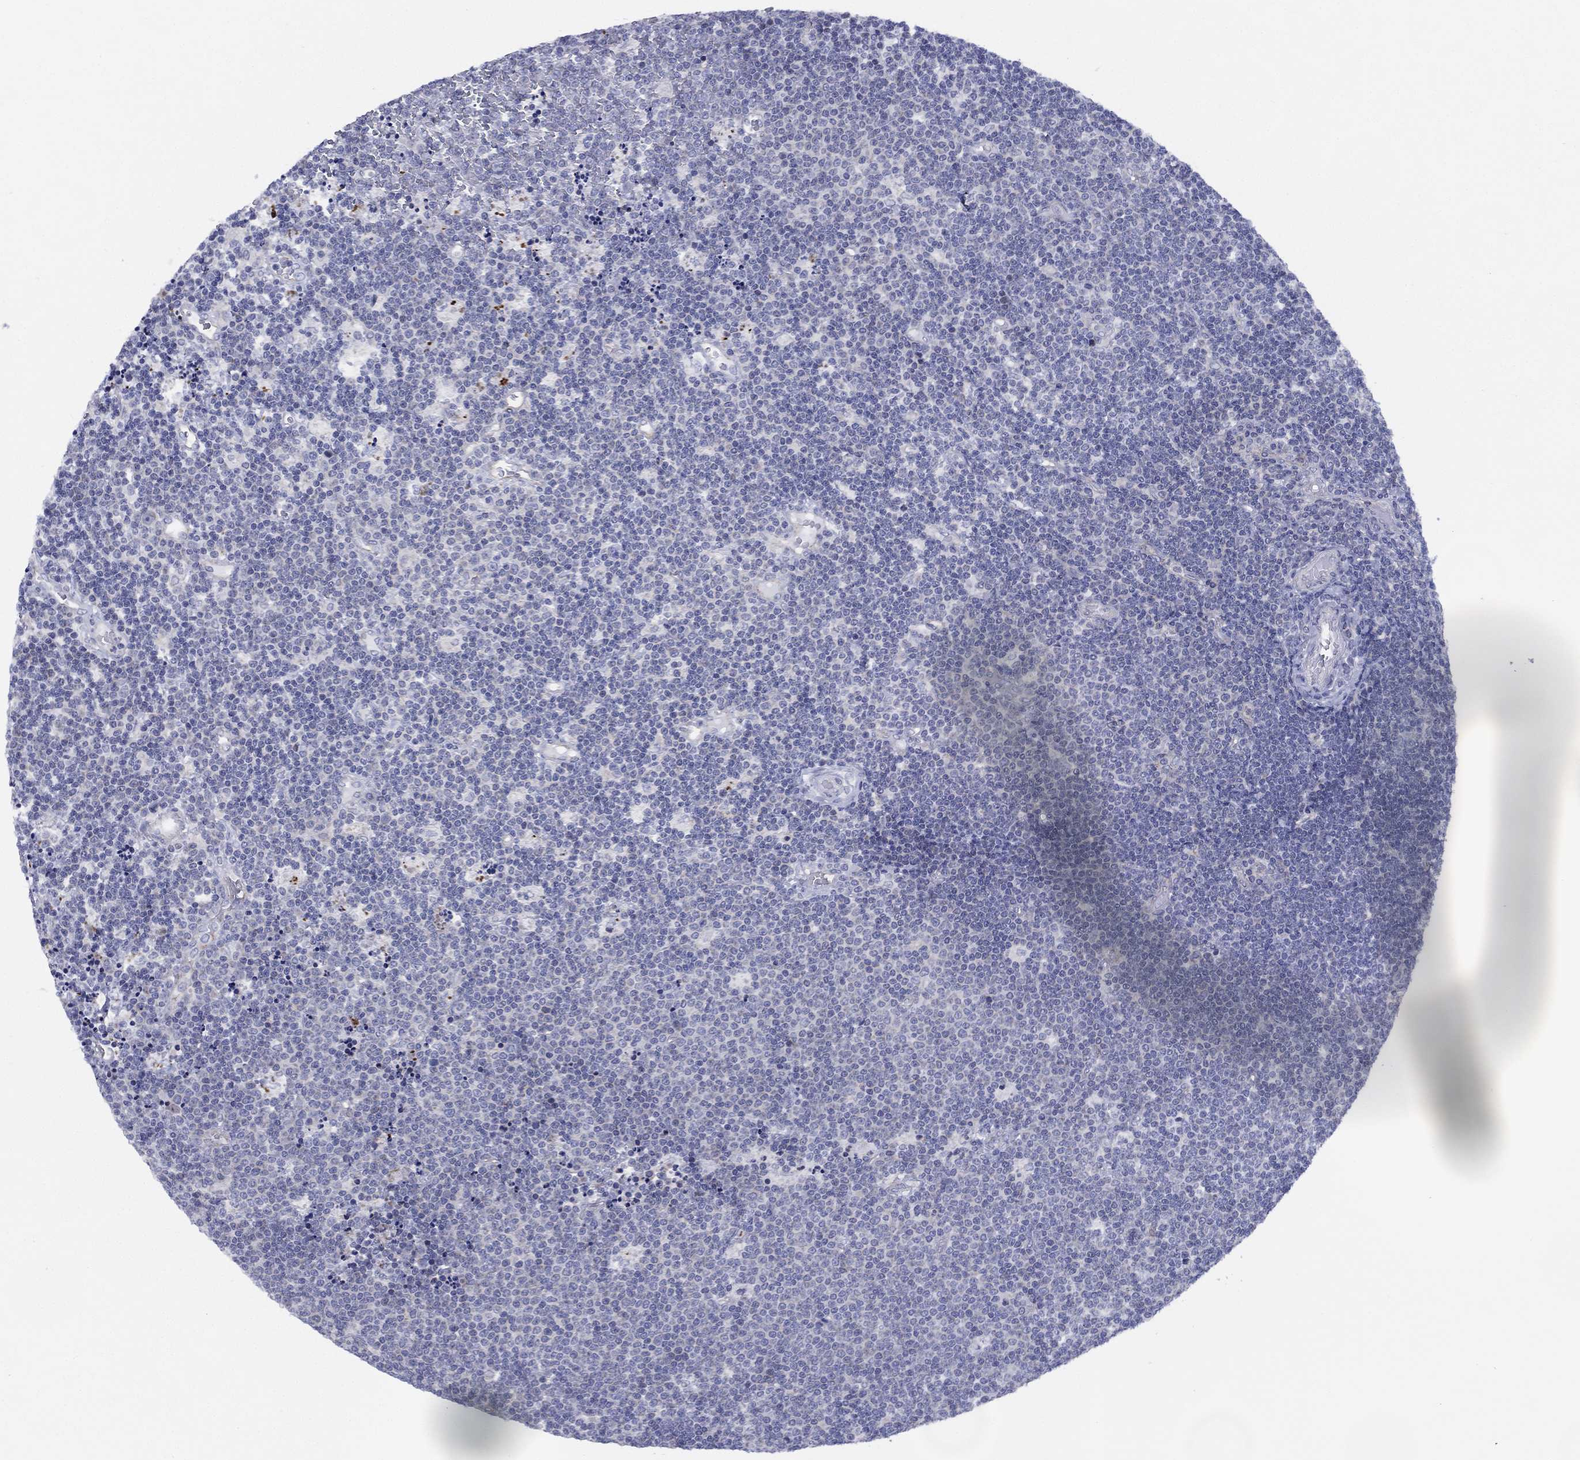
{"staining": {"intensity": "negative", "quantity": "none", "location": "none"}, "tissue": "lymphoma", "cell_type": "Tumor cells", "image_type": "cancer", "snomed": [{"axis": "morphology", "description": "Malignant lymphoma, non-Hodgkin's type, Low grade"}, {"axis": "topography", "description": "Brain"}], "caption": "Lymphoma was stained to show a protein in brown. There is no significant positivity in tumor cells.", "gene": "ZNF223", "patient": {"sex": "female", "age": 66}}